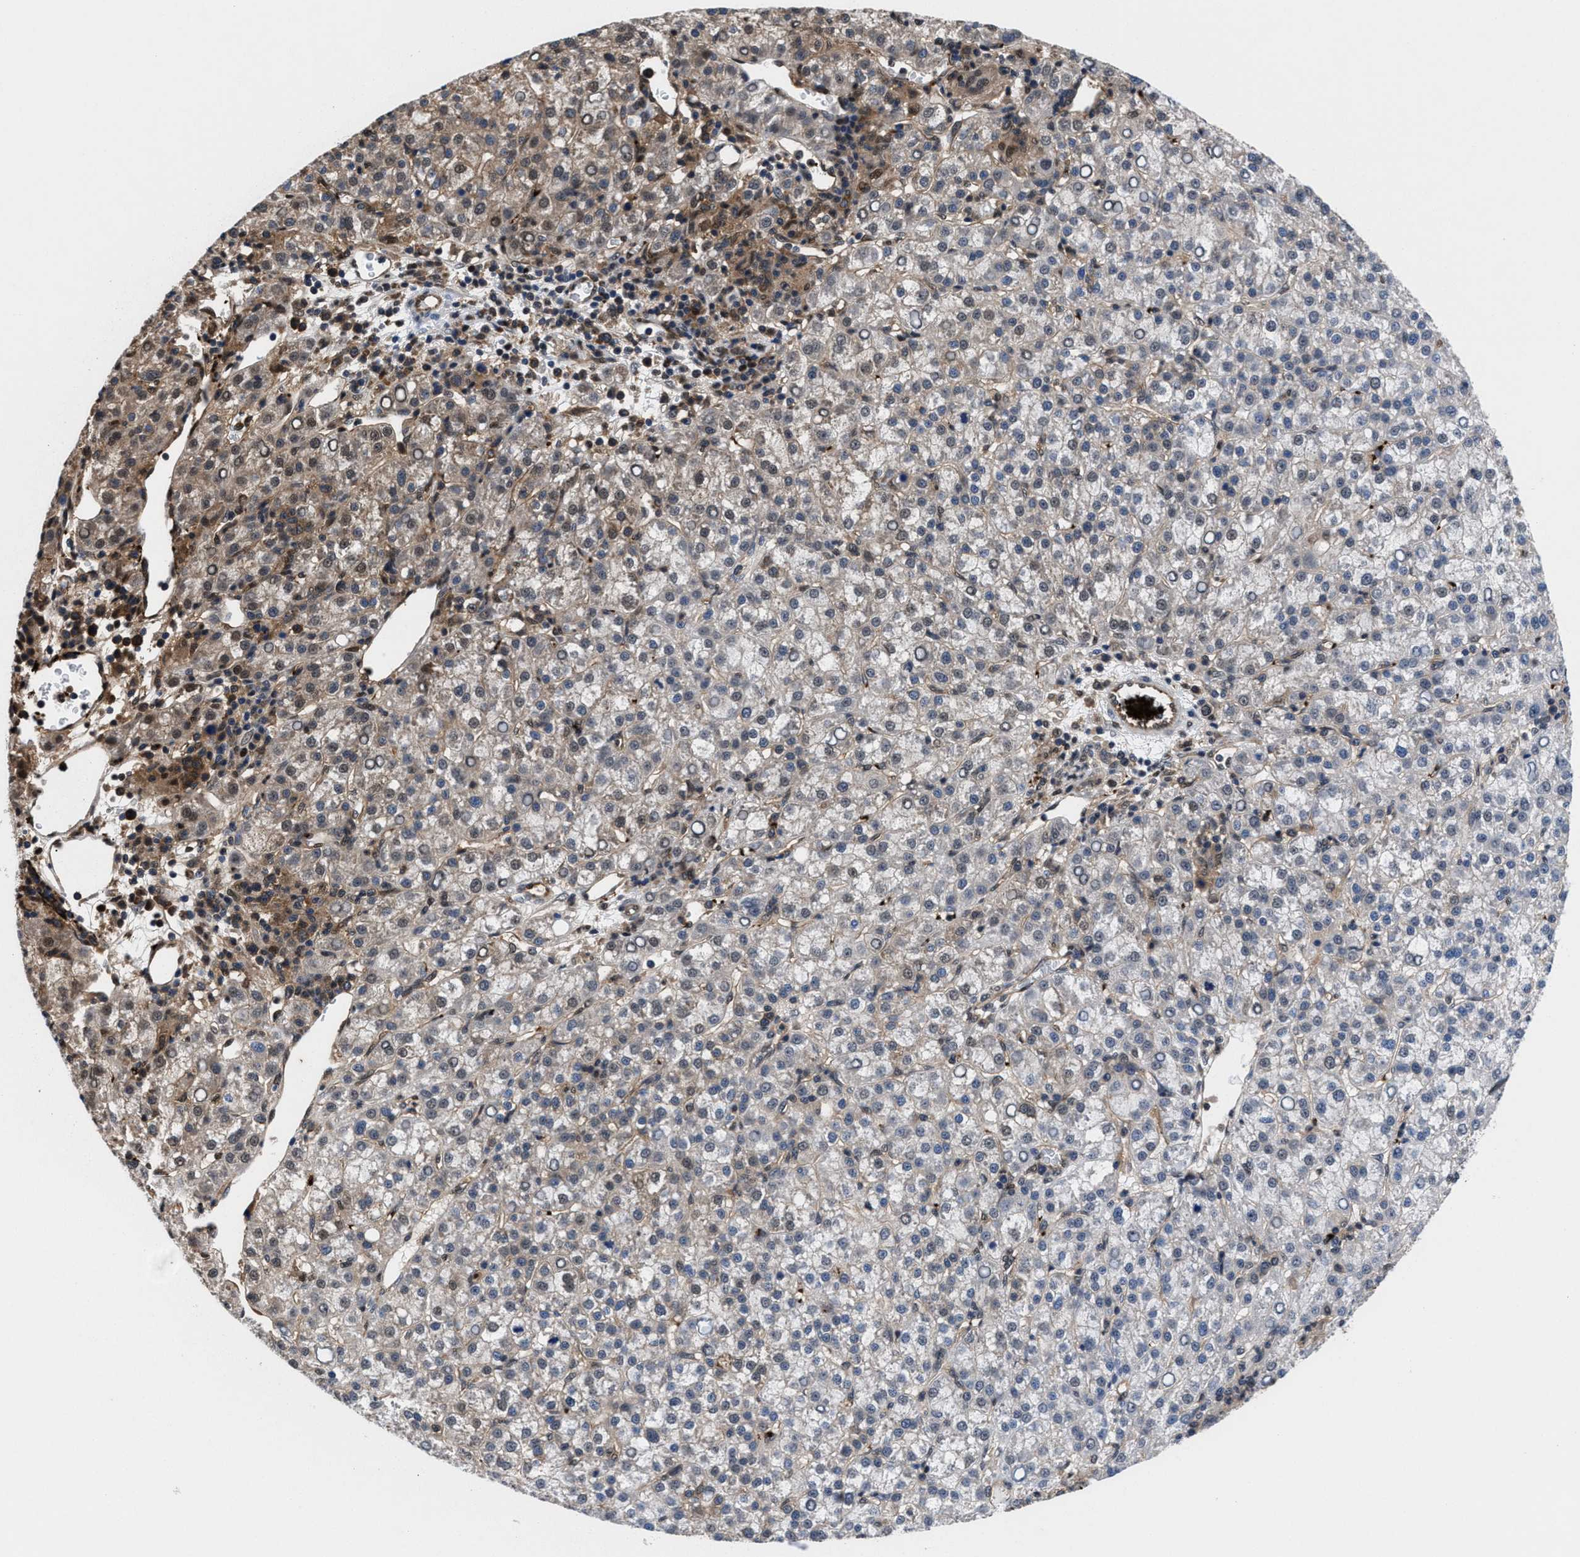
{"staining": {"intensity": "weak", "quantity": "<25%", "location": "cytoplasmic/membranous"}, "tissue": "liver cancer", "cell_type": "Tumor cells", "image_type": "cancer", "snomed": [{"axis": "morphology", "description": "Carcinoma, Hepatocellular, NOS"}, {"axis": "topography", "description": "Liver"}], "caption": "This is a photomicrograph of immunohistochemistry staining of liver cancer, which shows no expression in tumor cells.", "gene": "ACLY", "patient": {"sex": "female", "age": 58}}